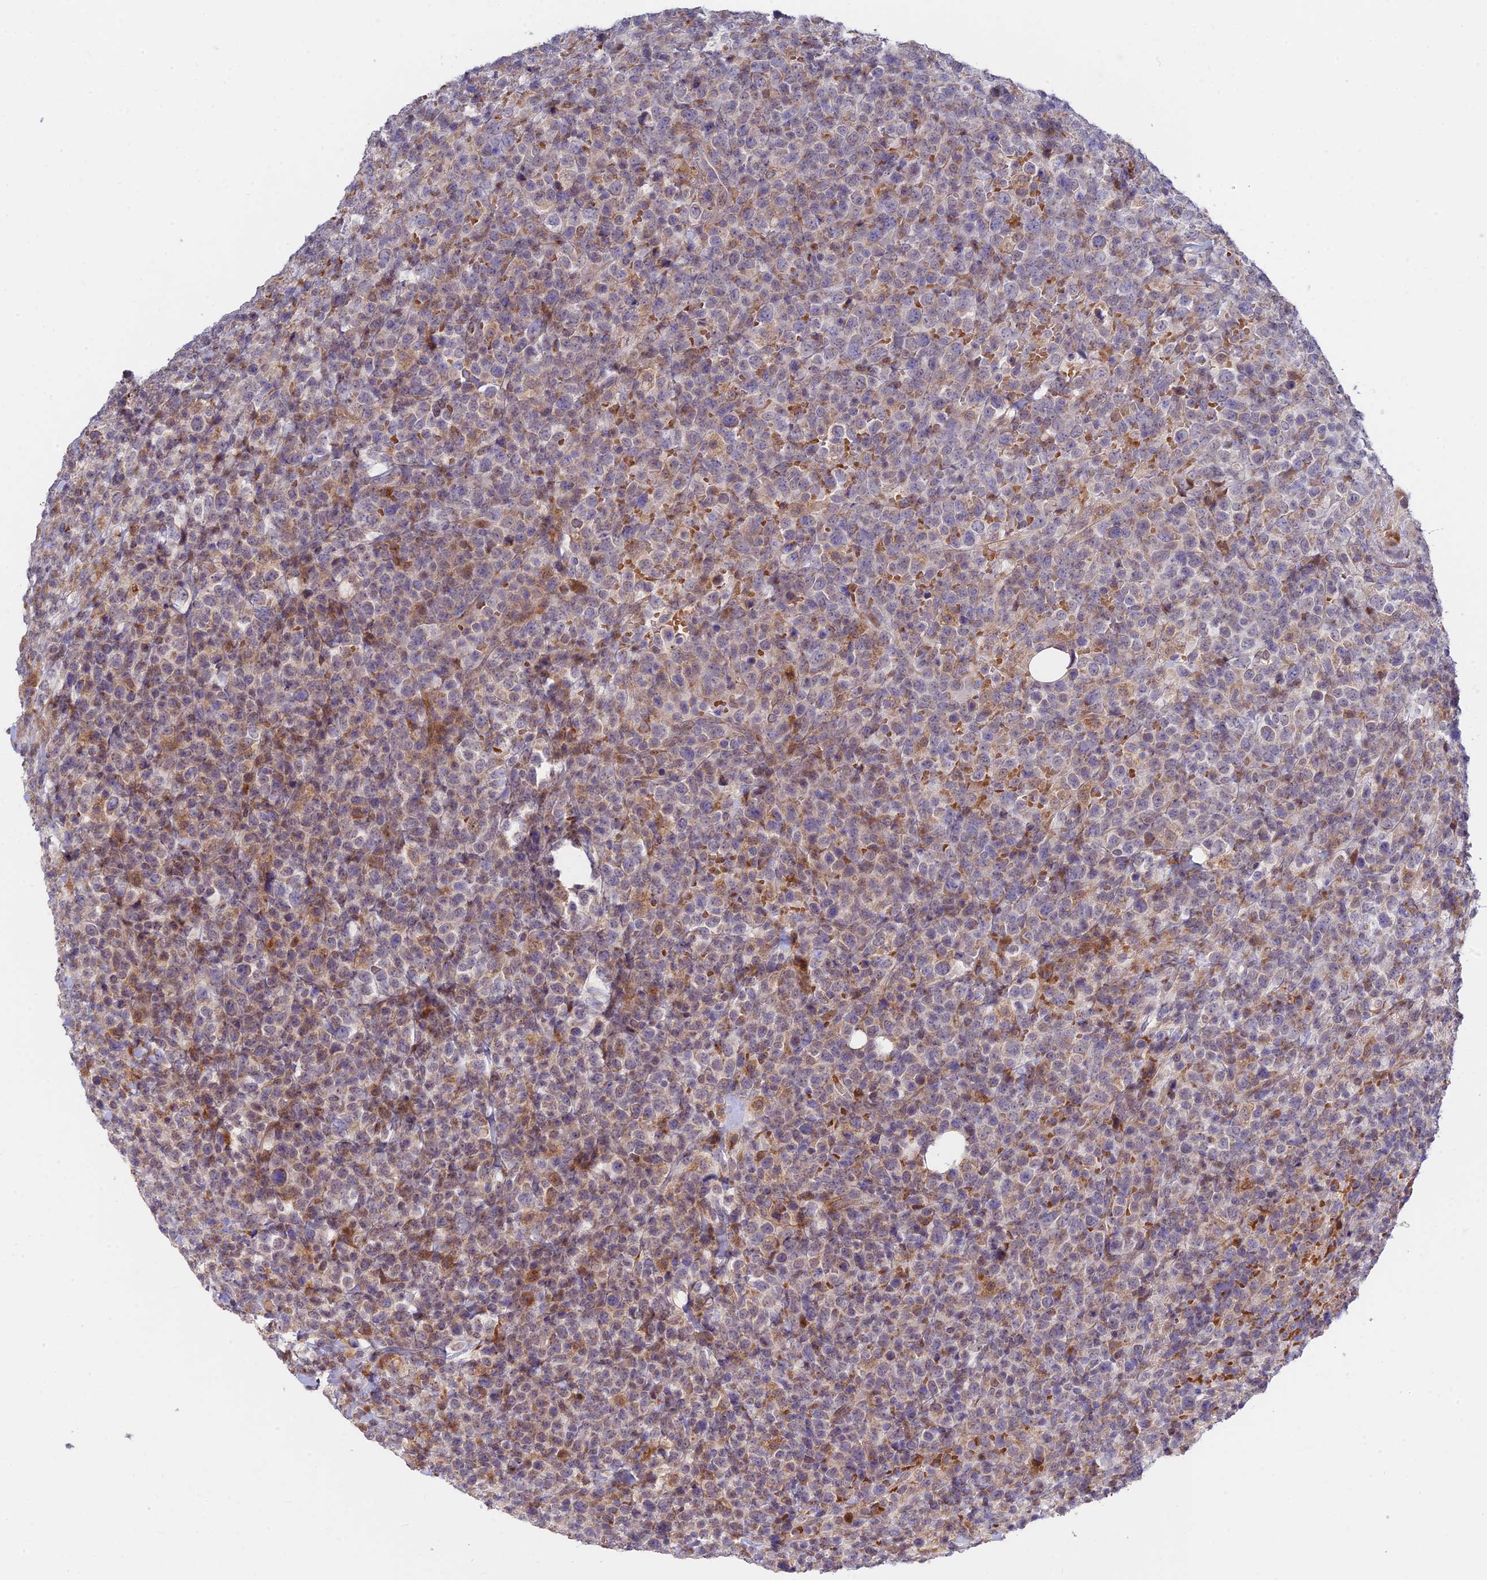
{"staining": {"intensity": "weak", "quantity": "25%-75%", "location": "cytoplasmic/membranous"}, "tissue": "lymphoma", "cell_type": "Tumor cells", "image_type": "cancer", "snomed": [{"axis": "morphology", "description": "Malignant lymphoma, non-Hodgkin's type, High grade"}, {"axis": "topography", "description": "Colon"}], "caption": "Protein staining of lymphoma tissue demonstrates weak cytoplasmic/membranous staining in approximately 25%-75% of tumor cells. (DAB IHC with brightfield microscopy, high magnification).", "gene": "FUOM", "patient": {"sex": "female", "age": 53}}